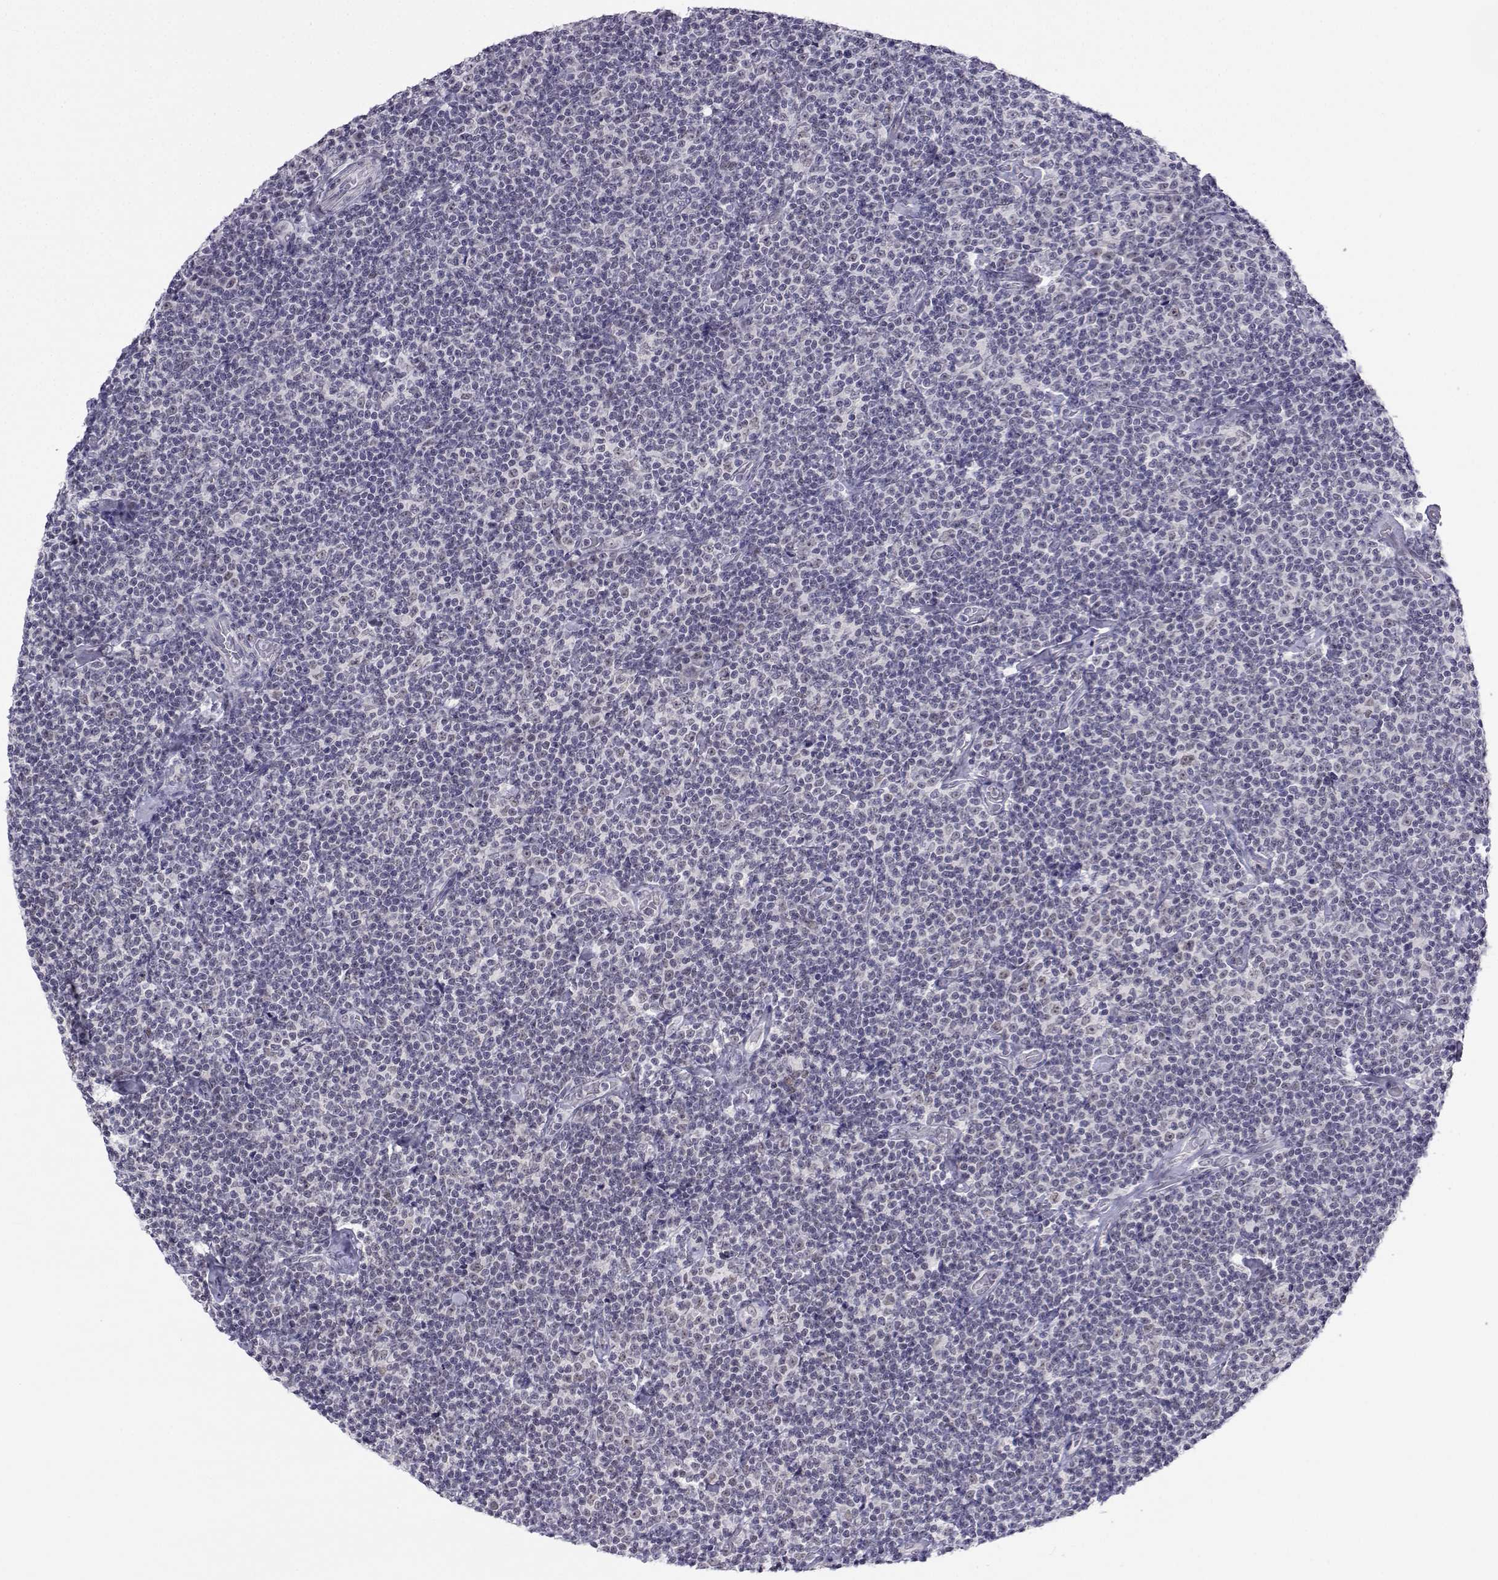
{"staining": {"intensity": "negative", "quantity": "none", "location": "none"}, "tissue": "lymphoma", "cell_type": "Tumor cells", "image_type": "cancer", "snomed": [{"axis": "morphology", "description": "Malignant lymphoma, non-Hodgkin's type, Low grade"}, {"axis": "topography", "description": "Lymph node"}], "caption": "Tumor cells are negative for brown protein staining in malignant lymphoma, non-Hodgkin's type (low-grade).", "gene": "MED26", "patient": {"sex": "male", "age": 81}}